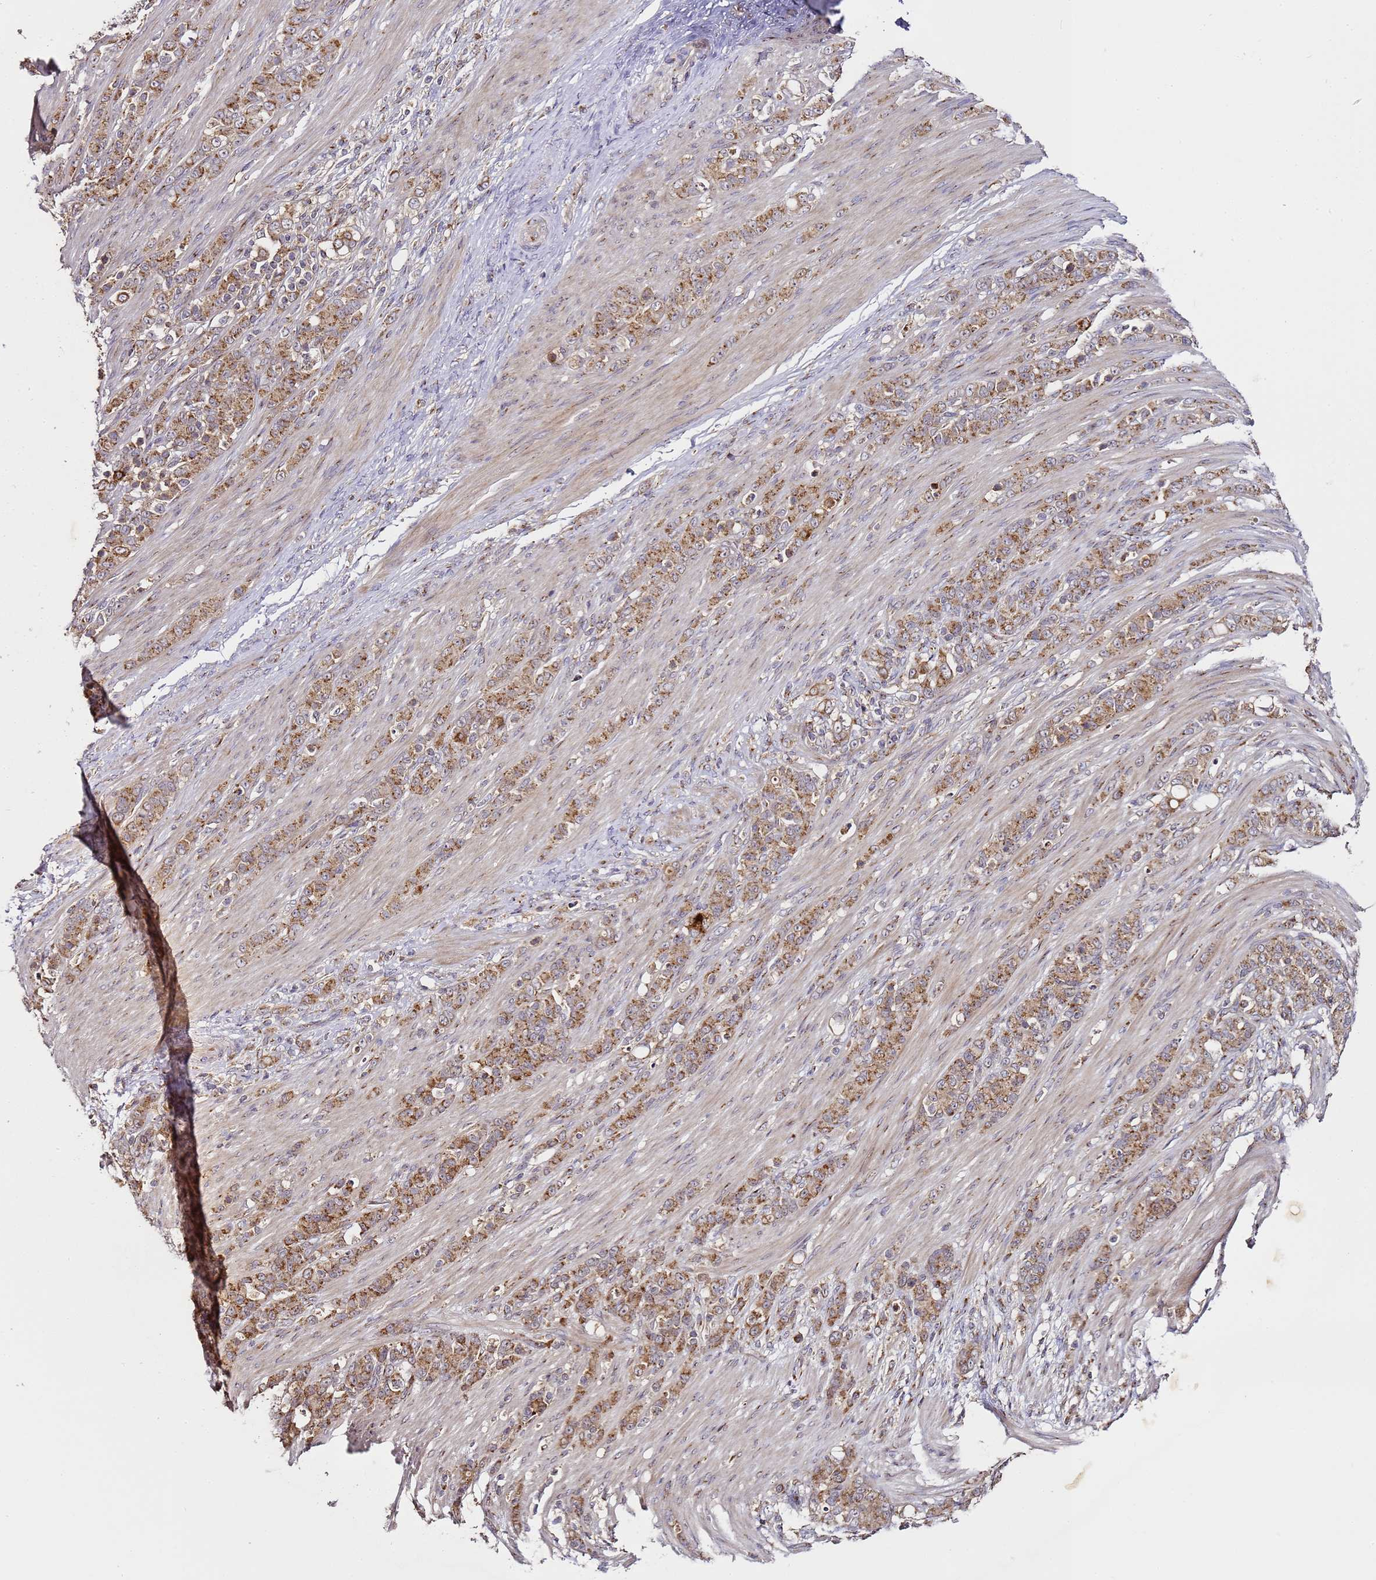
{"staining": {"intensity": "moderate", "quantity": ">75%", "location": "cytoplasmic/membranous"}, "tissue": "stomach cancer", "cell_type": "Tumor cells", "image_type": "cancer", "snomed": [{"axis": "morphology", "description": "Adenocarcinoma, NOS"}, {"axis": "topography", "description": "Stomach"}], "caption": "Stomach adenocarcinoma stained with DAB (3,3'-diaminobenzidine) immunohistochemistry reveals medium levels of moderate cytoplasmic/membranous staining in approximately >75% of tumor cells.", "gene": "MRPL49", "patient": {"sex": "female", "age": 79}}